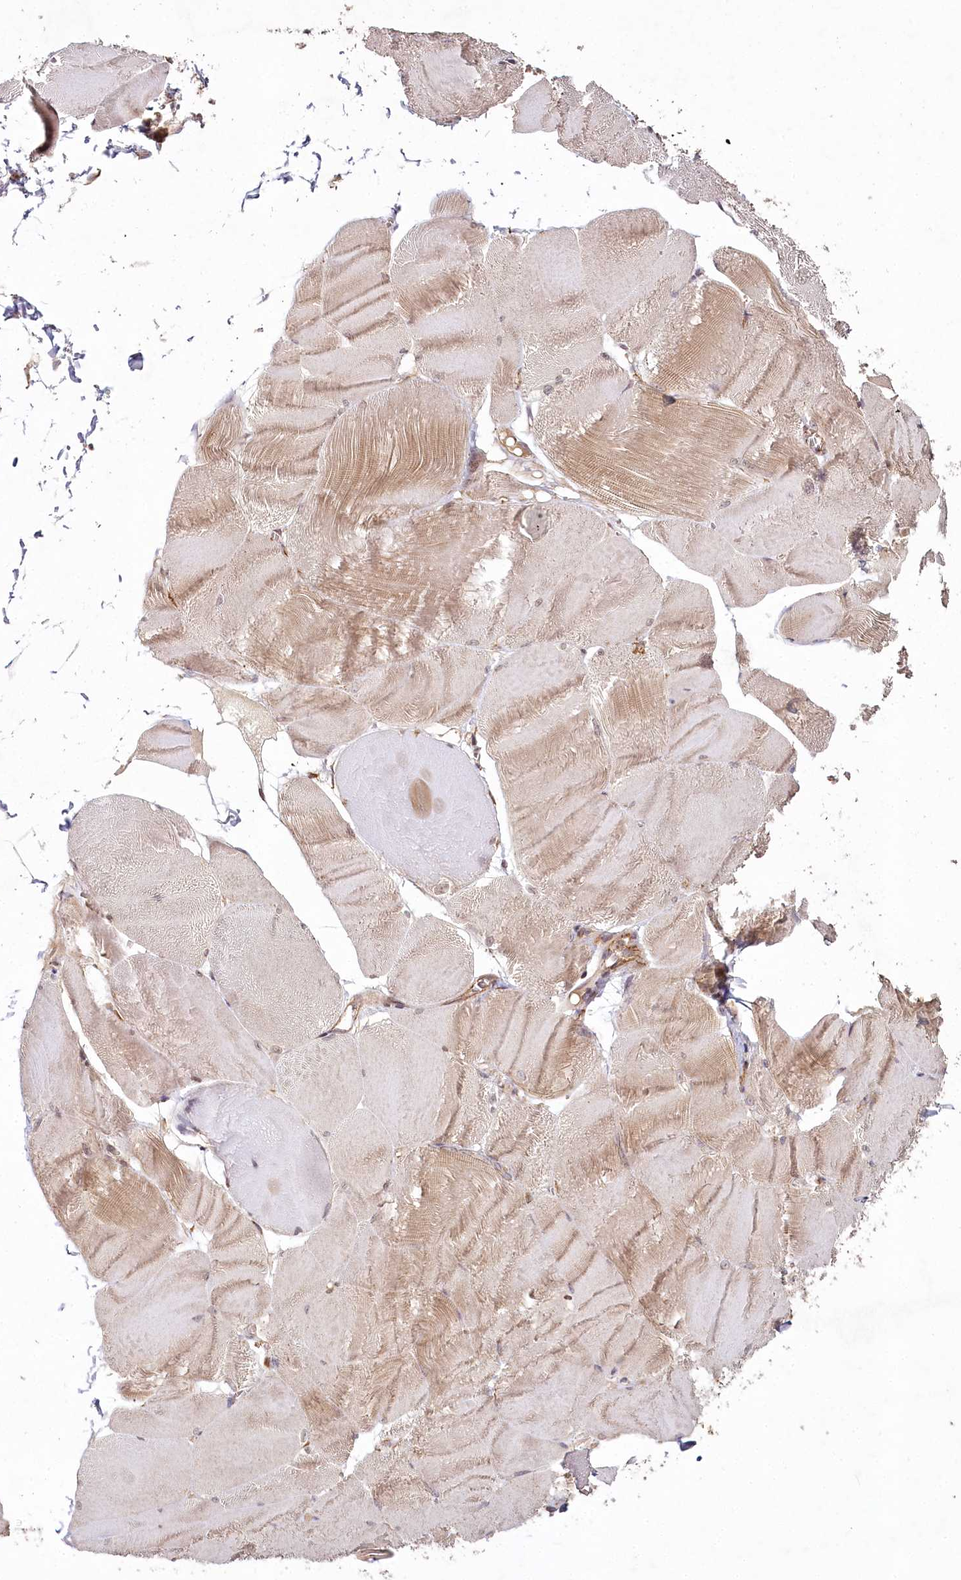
{"staining": {"intensity": "moderate", "quantity": "<25%", "location": "cytoplasmic/membranous"}, "tissue": "skeletal muscle", "cell_type": "Myocytes", "image_type": "normal", "snomed": [{"axis": "morphology", "description": "Normal tissue, NOS"}, {"axis": "morphology", "description": "Basal cell carcinoma"}, {"axis": "topography", "description": "Skeletal muscle"}], "caption": "Myocytes reveal low levels of moderate cytoplasmic/membranous staining in approximately <25% of cells in normal skeletal muscle.", "gene": "ALKBH8", "patient": {"sex": "female", "age": 64}}